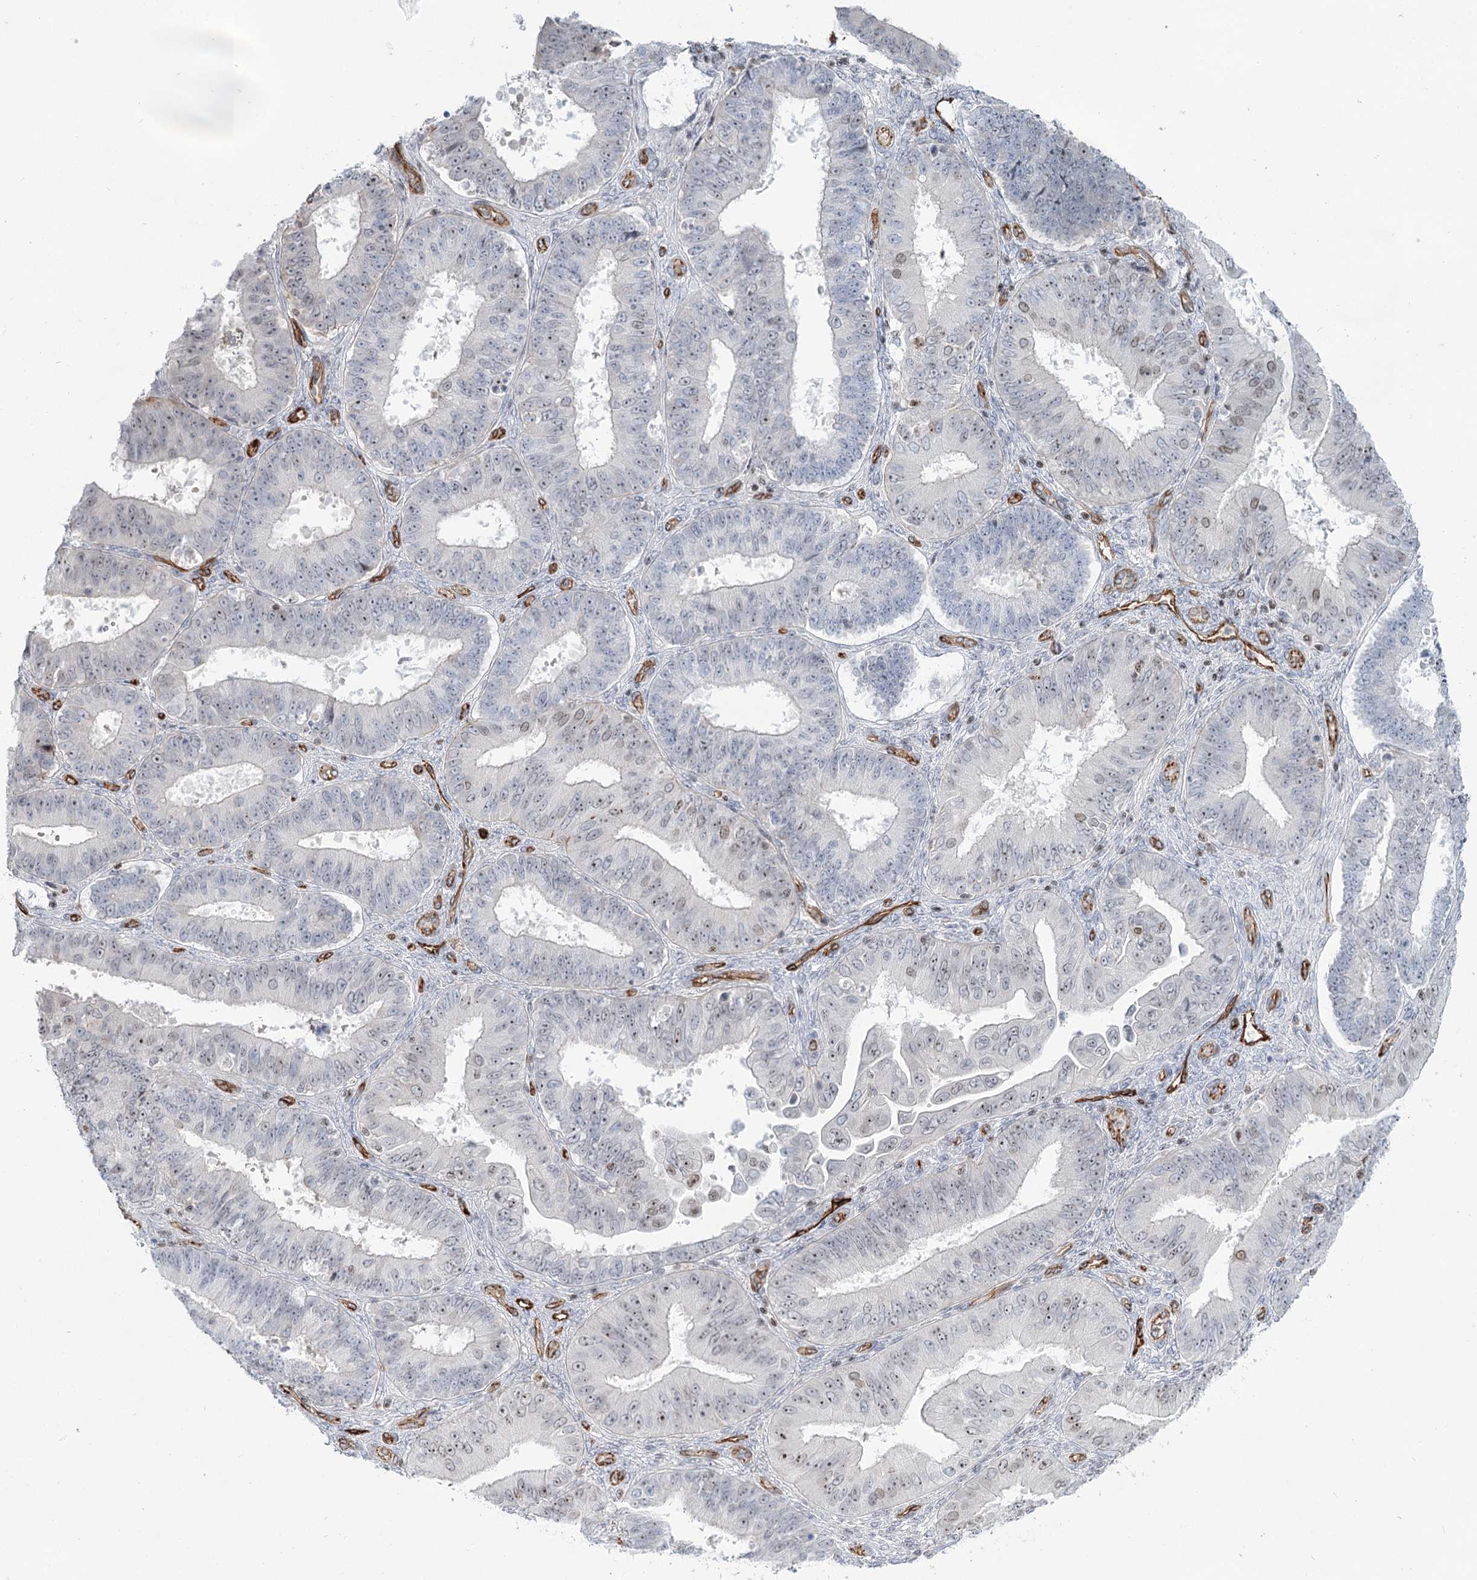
{"staining": {"intensity": "moderate", "quantity": "25%-75%", "location": "nuclear"}, "tissue": "ovarian cancer", "cell_type": "Tumor cells", "image_type": "cancer", "snomed": [{"axis": "morphology", "description": "Carcinoma, endometroid"}, {"axis": "topography", "description": "Appendix"}, {"axis": "topography", "description": "Ovary"}], "caption": "Ovarian cancer (endometroid carcinoma) was stained to show a protein in brown. There is medium levels of moderate nuclear positivity in approximately 25%-75% of tumor cells.", "gene": "ZFYVE28", "patient": {"sex": "female", "age": 42}}